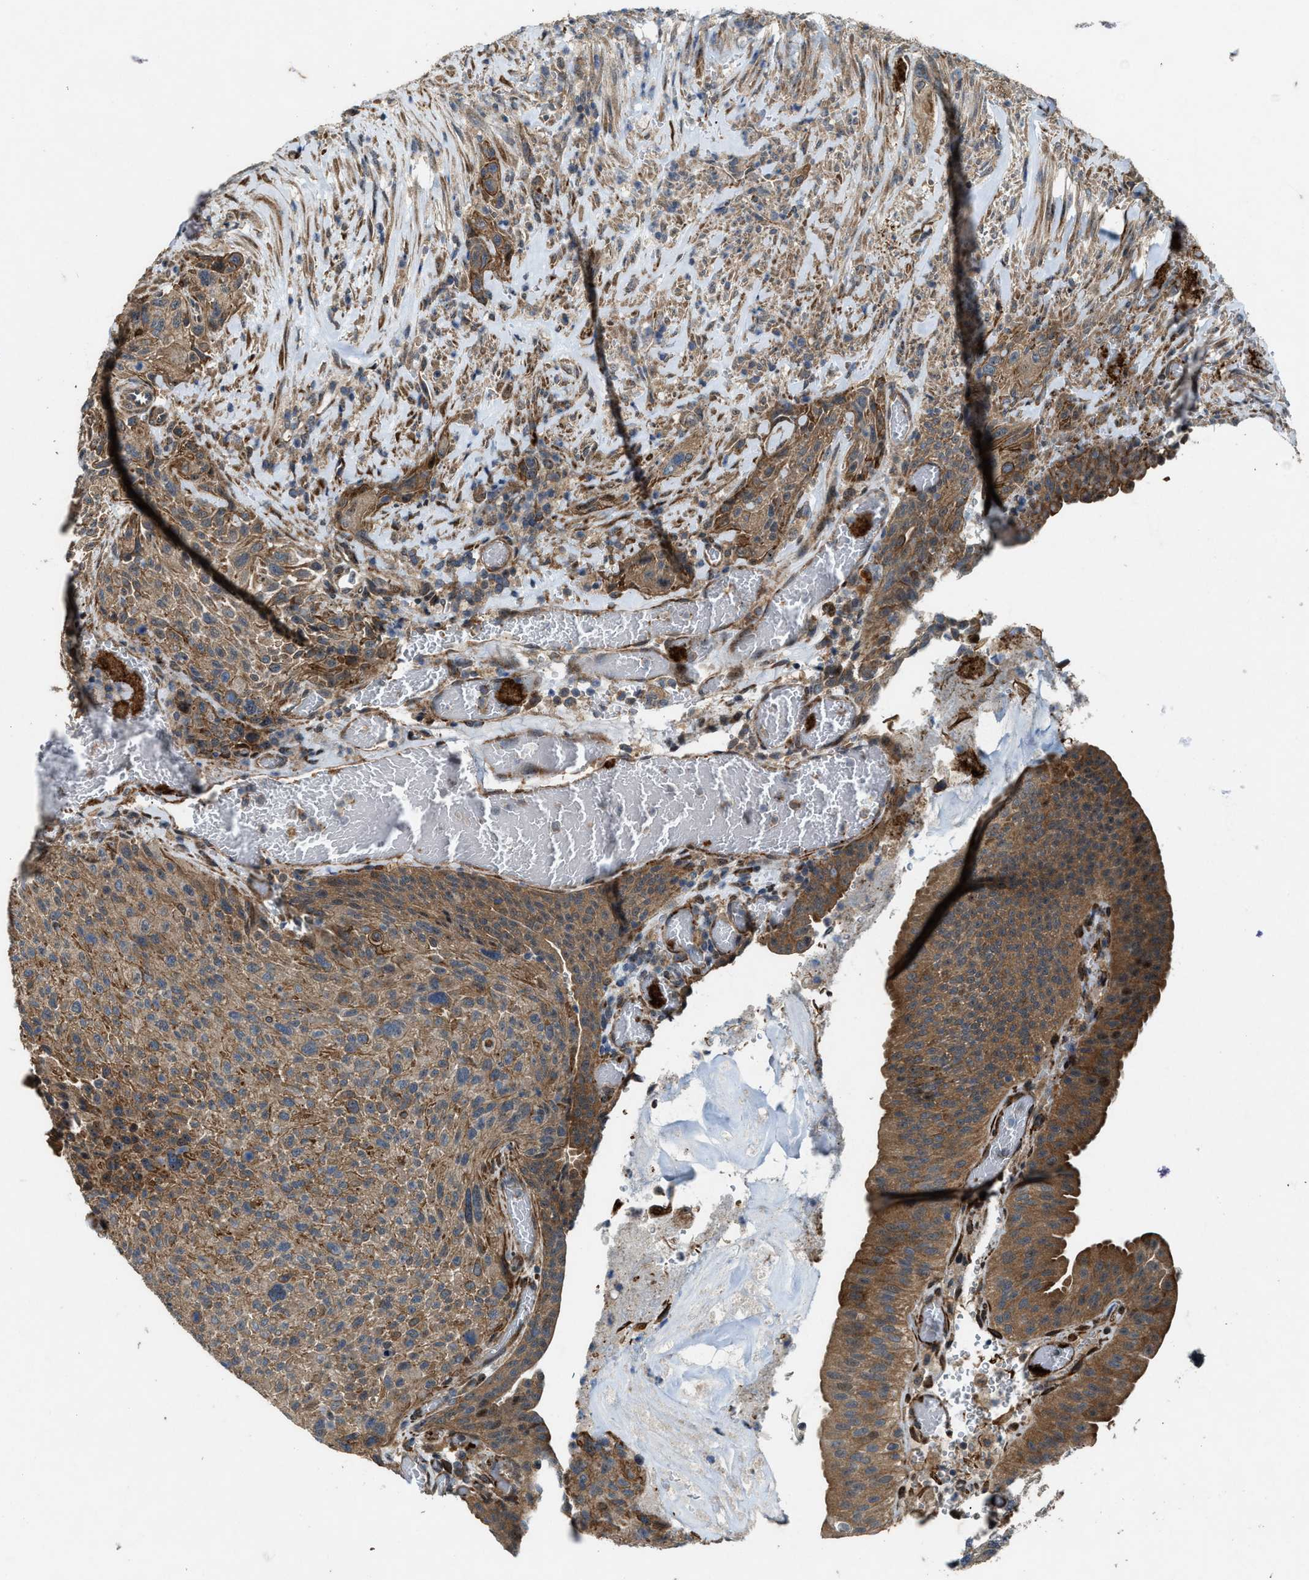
{"staining": {"intensity": "moderate", "quantity": ">75%", "location": "cytoplasmic/membranous"}, "tissue": "urothelial cancer", "cell_type": "Tumor cells", "image_type": "cancer", "snomed": [{"axis": "morphology", "description": "Urothelial carcinoma, Low grade"}, {"axis": "morphology", "description": "Urothelial carcinoma, High grade"}, {"axis": "topography", "description": "Urinary bladder"}], "caption": "Human low-grade urothelial carcinoma stained with a brown dye displays moderate cytoplasmic/membranous positive expression in approximately >75% of tumor cells.", "gene": "LRRC72", "patient": {"sex": "male", "age": 35}}